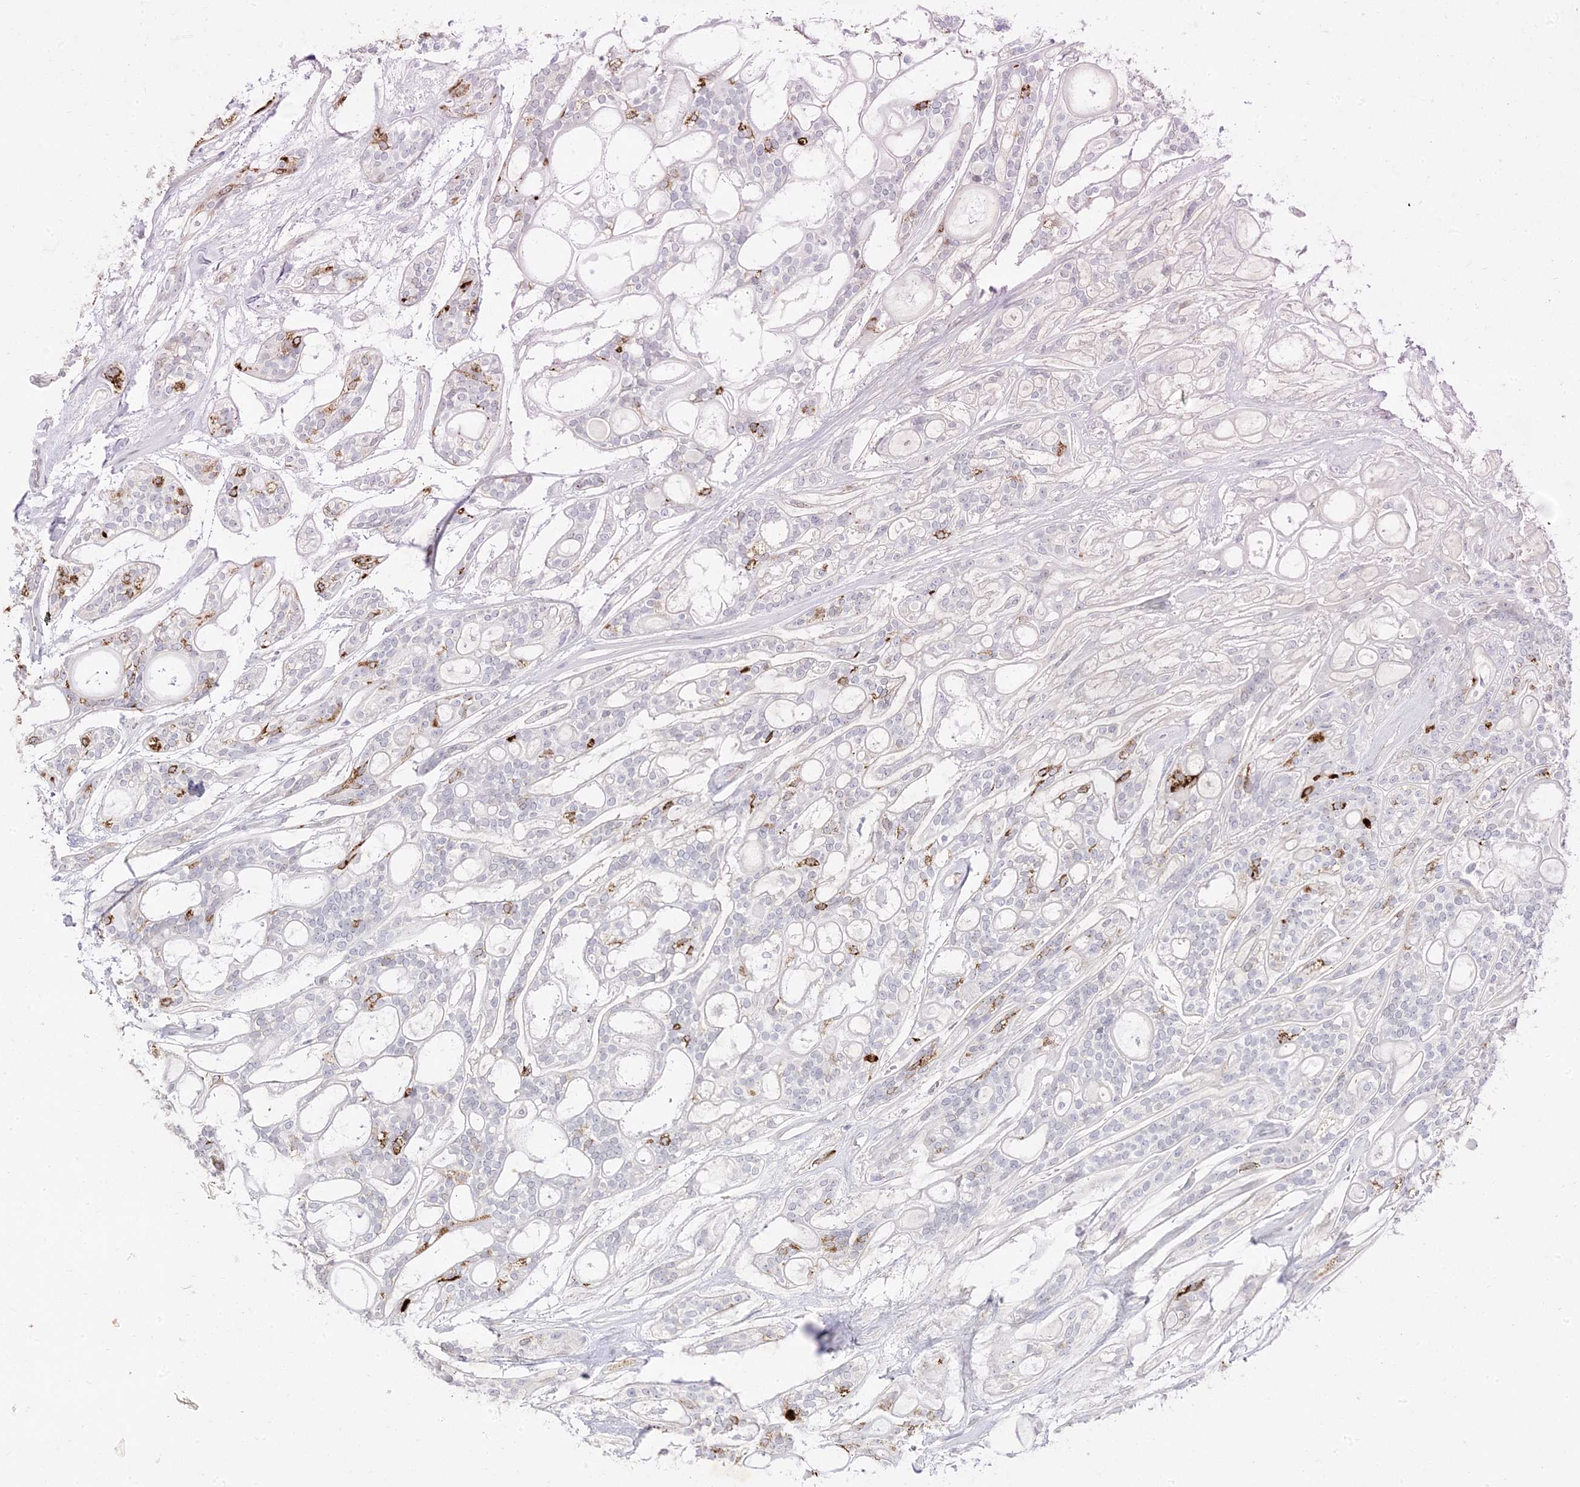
{"staining": {"intensity": "strong", "quantity": "<25%", "location": "cytoplasmic/membranous"}, "tissue": "head and neck cancer", "cell_type": "Tumor cells", "image_type": "cancer", "snomed": [{"axis": "morphology", "description": "Adenocarcinoma, NOS"}, {"axis": "topography", "description": "Head-Neck"}], "caption": "Protein staining of head and neck cancer tissue shows strong cytoplasmic/membranous positivity in about <25% of tumor cells.", "gene": "TRANK1", "patient": {"sex": "male", "age": 66}}